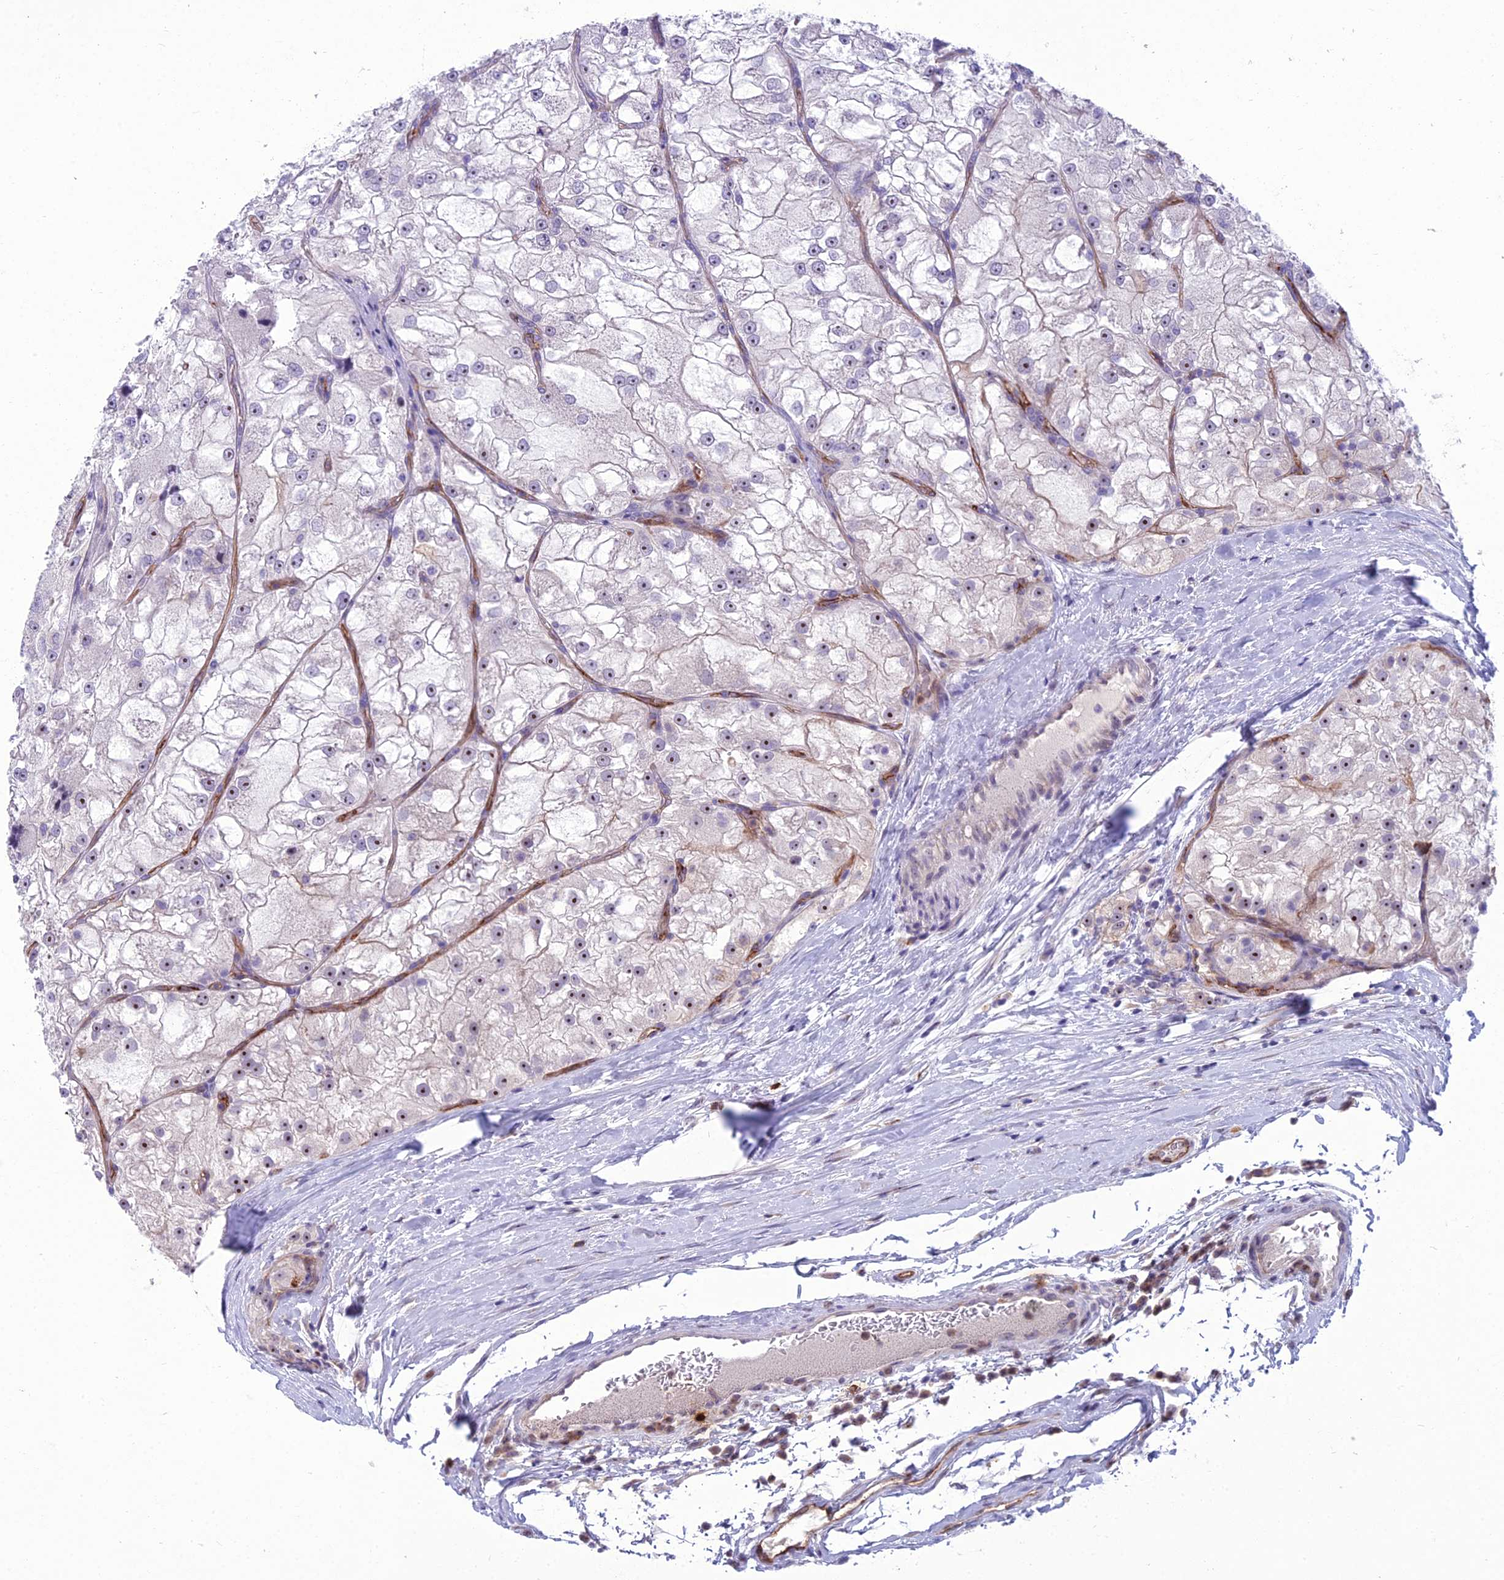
{"staining": {"intensity": "negative", "quantity": "none", "location": "none"}, "tissue": "renal cancer", "cell_type": "Tumor cells", "image_type": "cancer", "snomed": [{"axis": "morphology", "description": "Adenocarcinoma, NOS"}, {"axis": "topography", "description": "Kidney"}], "caption": "IHC of human renal cancer (adenocarcinoma) demonstrates no staining in tumor cells.", "gene": "BBS7", "patient": {"sex": "female", "age": 72}}